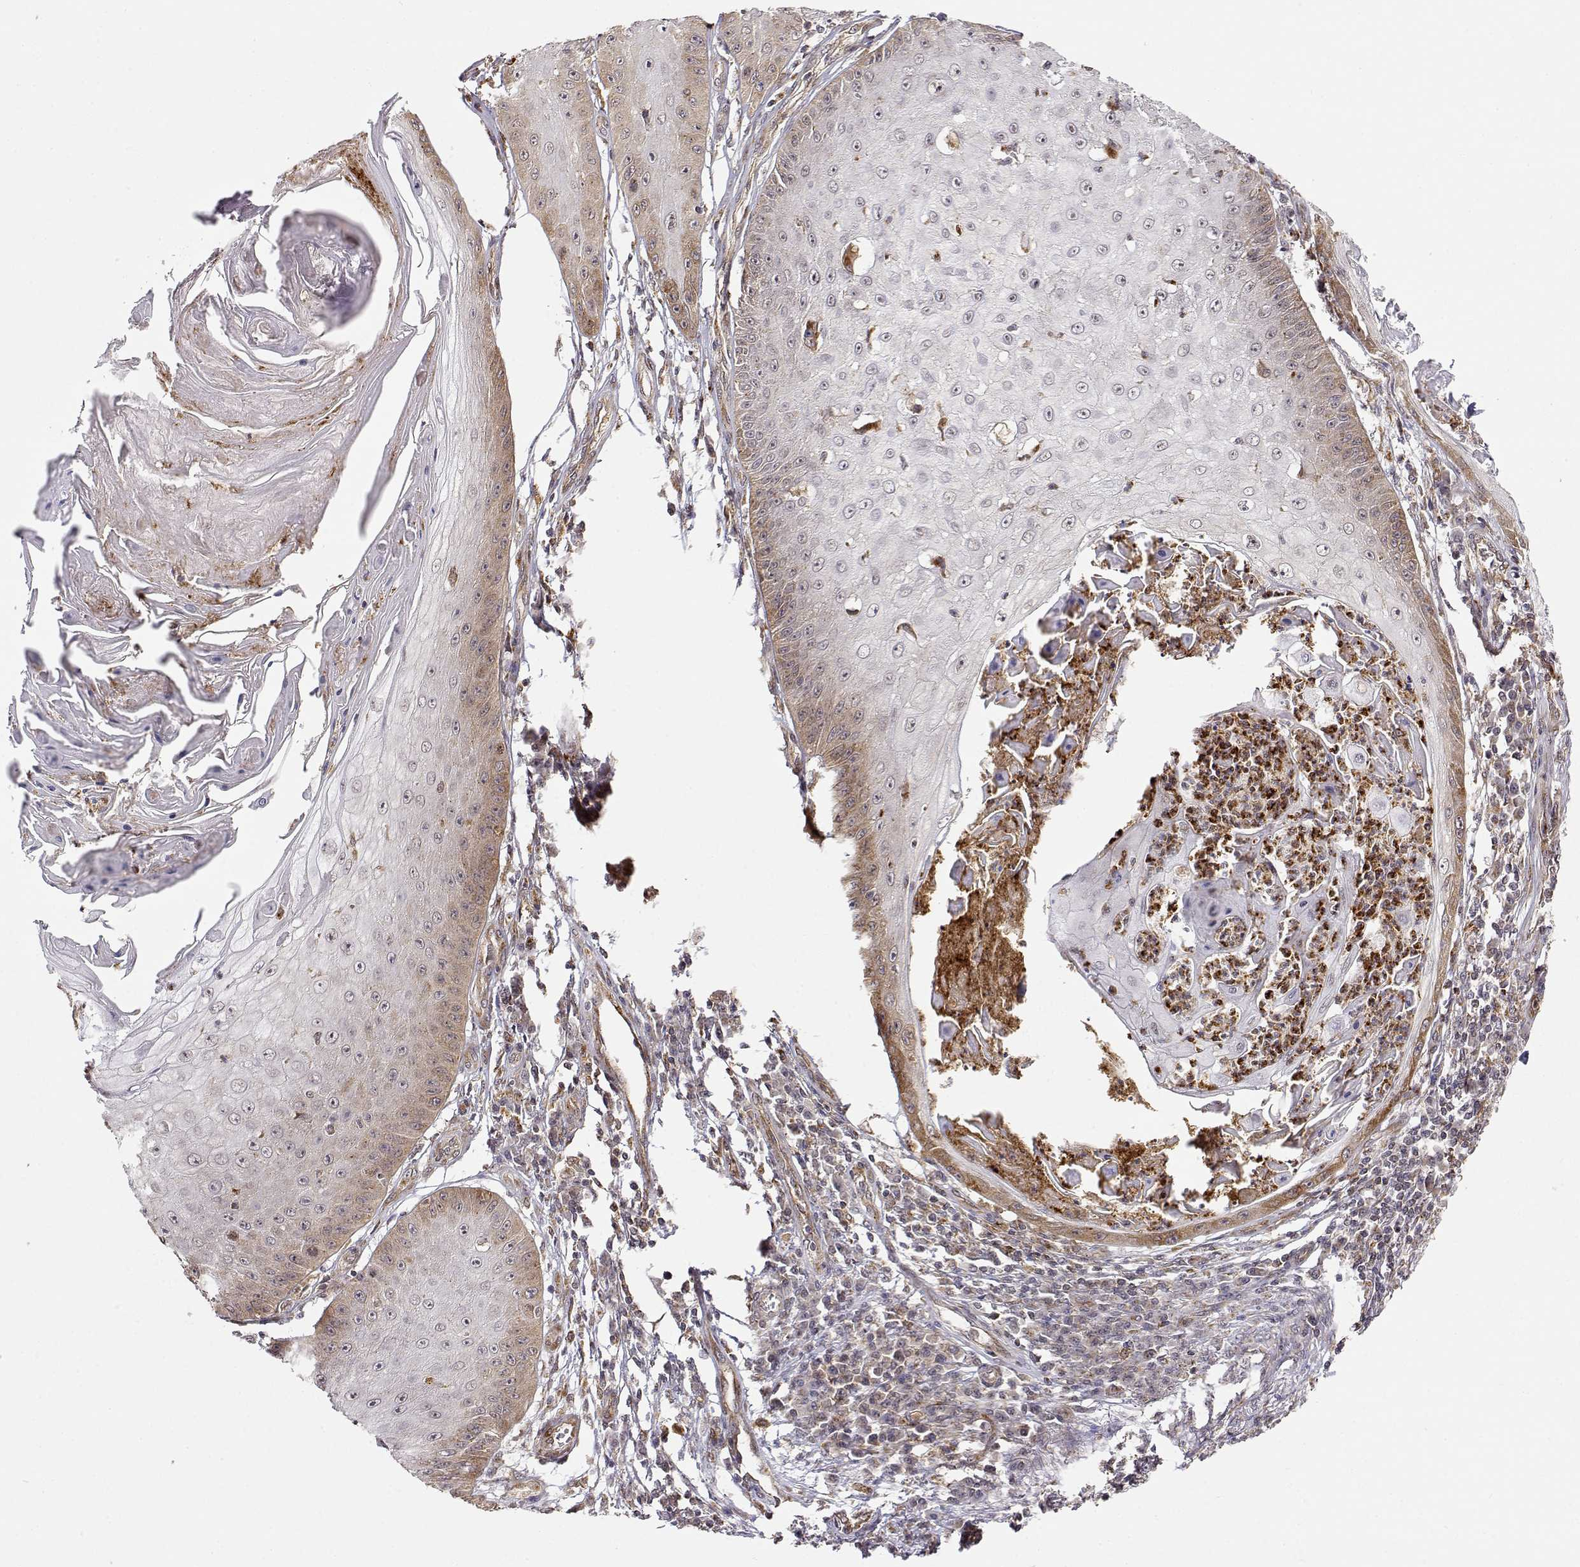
{"staining": {"intensity": "weak", "quantity": "25%-75%", "location": "cytoplasmic/membranous"}, "tissue": "skin cancer", "cell_type": "Tumor cells", "image_type": "cancer", "snomed": [{"axis": "morphology", "description": "Squamous cell carcinoma, NOS"}, {"axis": "topography", "description": "Skin"}], "caption": "Brown immunohistochemical staining in skin cancer demonstrates weak cytoplasmic/membranous expression in approximately 25%-75% of tumor cells.", "gene": "RNF13", "patient": {"sex": "male", "age": 70}}